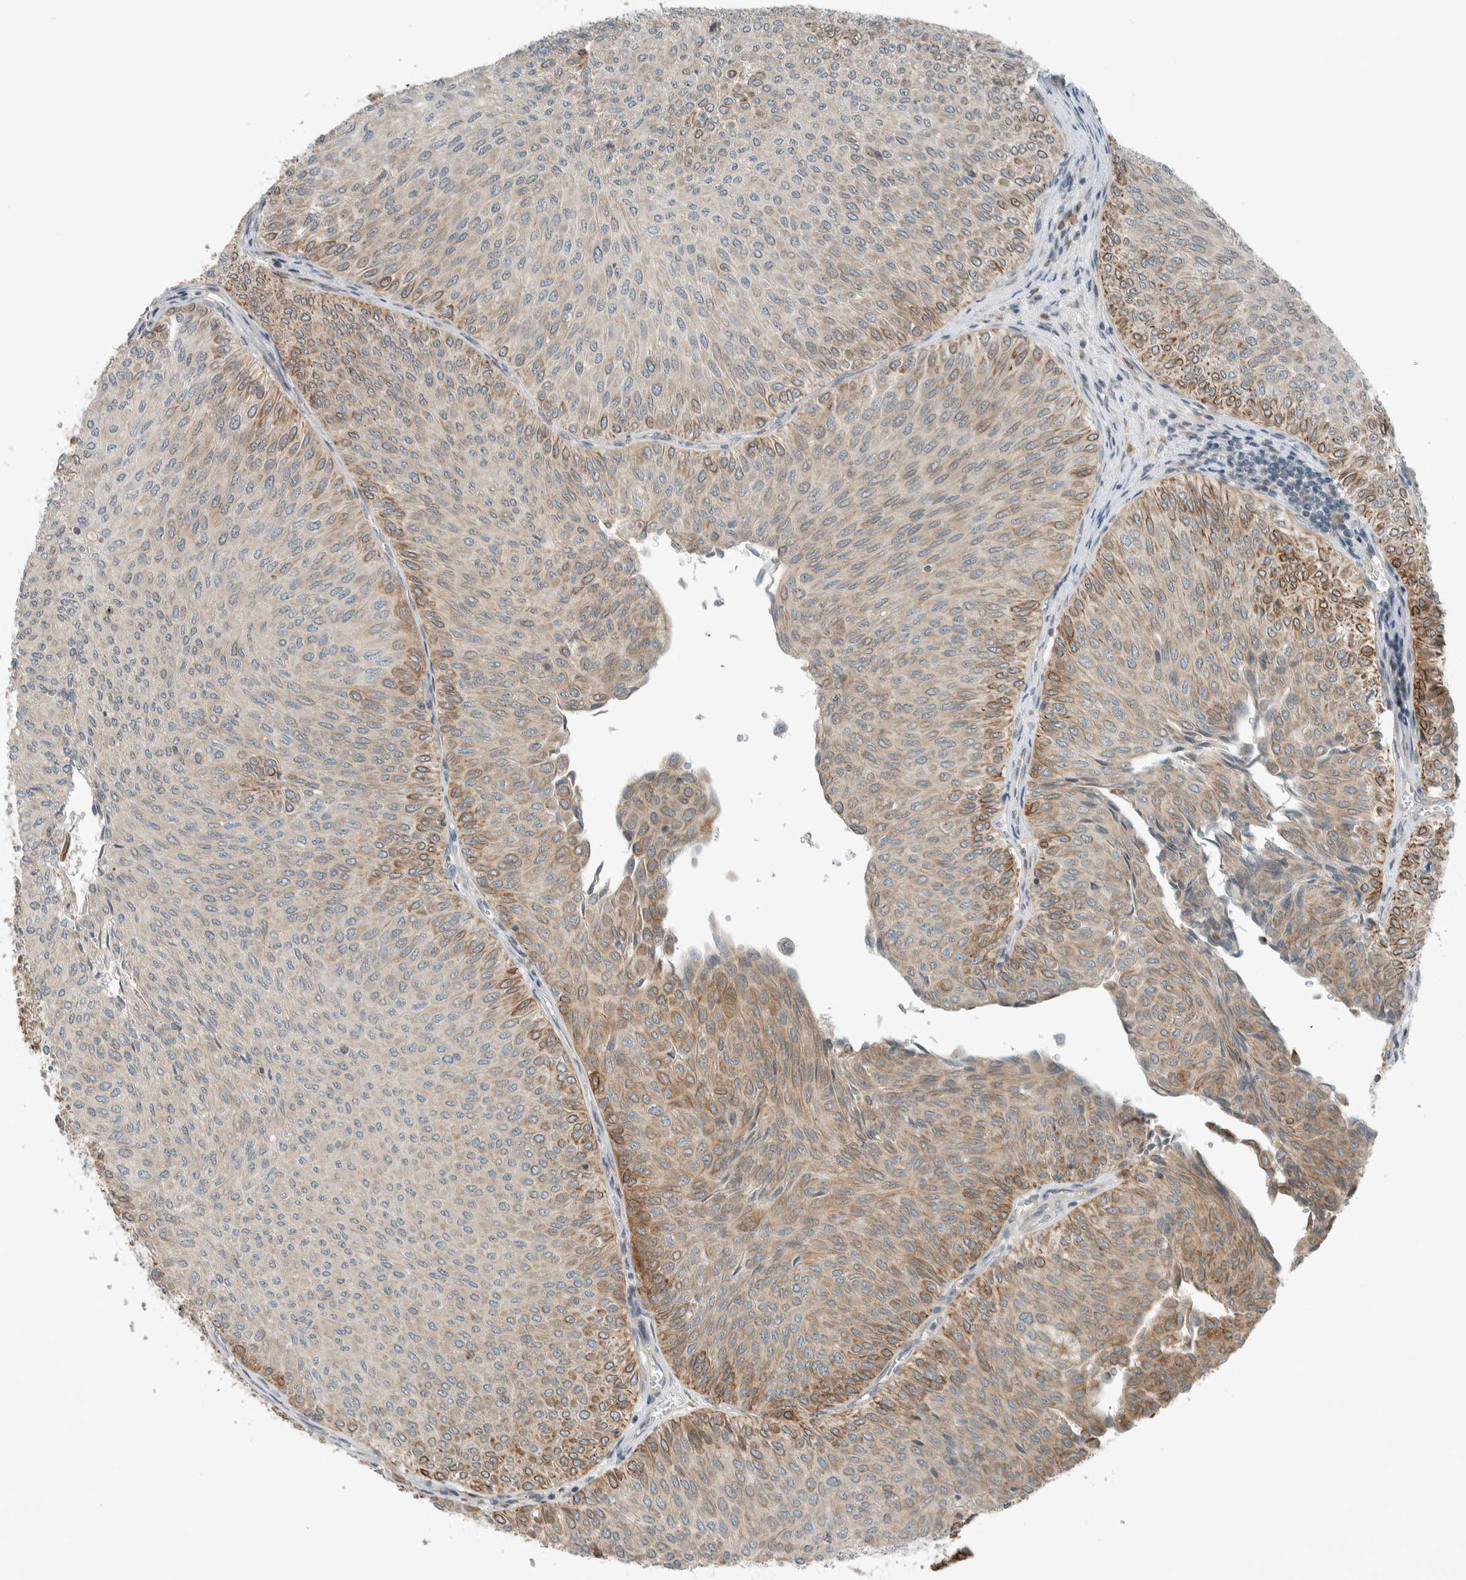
{"staining": {"intensity": "moderate", "quantity": "<25%", "location": "cytoplasmic/membranous"}, "tissue": "urothelial cancer", "cell_type": "Tumor cells", "image_type": "cancer", "snomed": [{"axis": "morphology", "description": "Urothelial carcinoma, Low grade"}, {"axis": "topography", "description": "Urinary bladder"}], "caption": "Immunohistochemistry image of neoplastic tissue: human urothelial cancer stained using IHC shows low levels of moderate protein expression localized specifically in the cytoplasmic/membranous of tumor cells, appearing as a cytoplasmic/membranous brown color.", "gene": "SEL1L", "patient": {"sex": "male", "age": 78}}